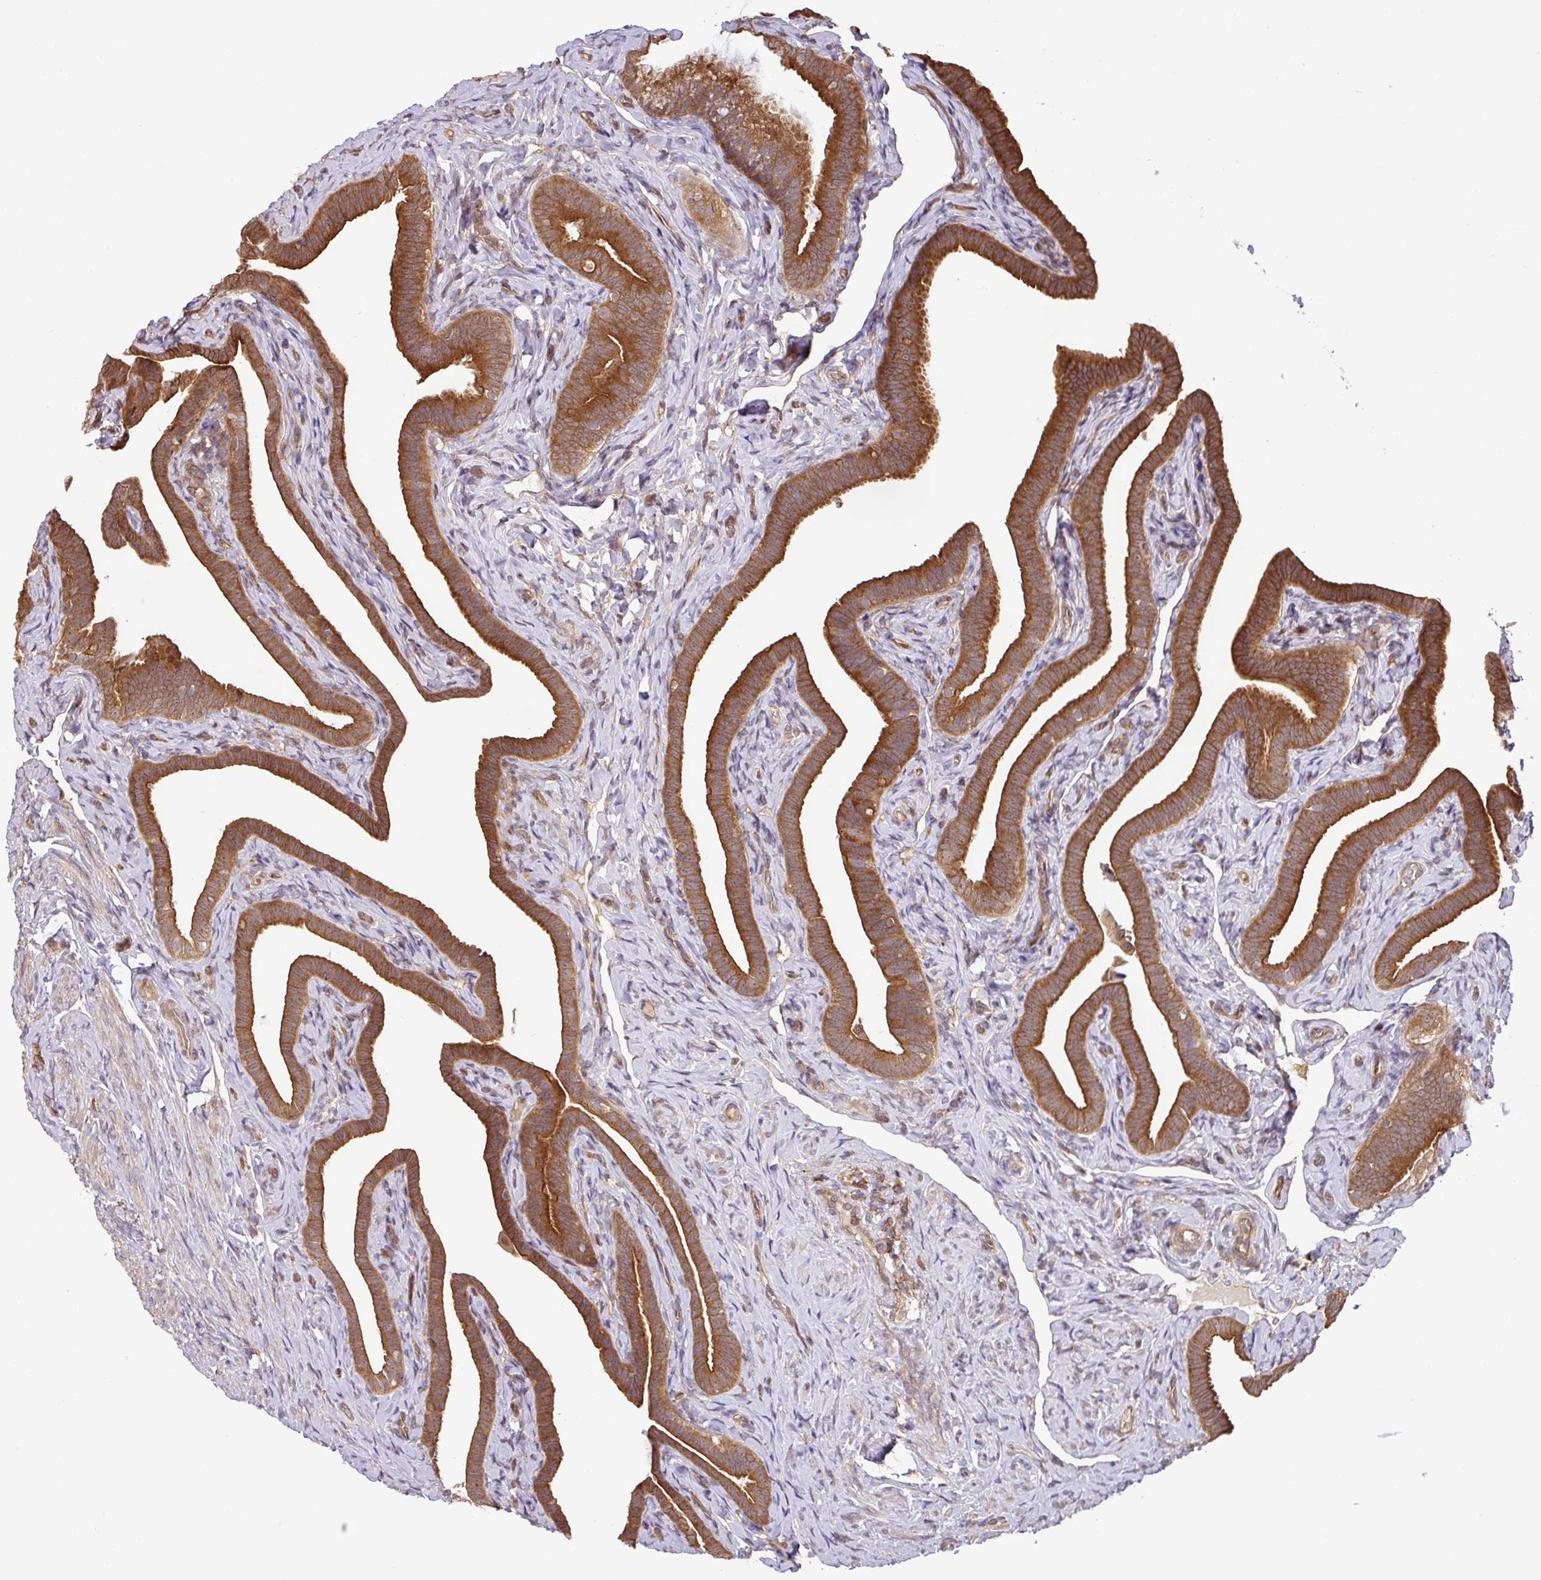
{"staining": {"intensity": "moderate", "quantity": ">75%", "location": "cytoplasmic/membranous"}, "tissue": "fallopian tube", "cell_type": "Glandular cells", "image_type": "normal", "snomed": [{"axis": "morphology", "description": "Normal tissue, NOS"}, {"axis": "topography", "description": "Fallopian tube"}], "caption": "Approximately >75% of glandular cells in normal human fallopian tube show moderate cytoplasmic/membranous protein staining as visualized by brown immunohistochemical staining.", "gene": "SHB", "patient": {"sex": "female", "age": 69}}